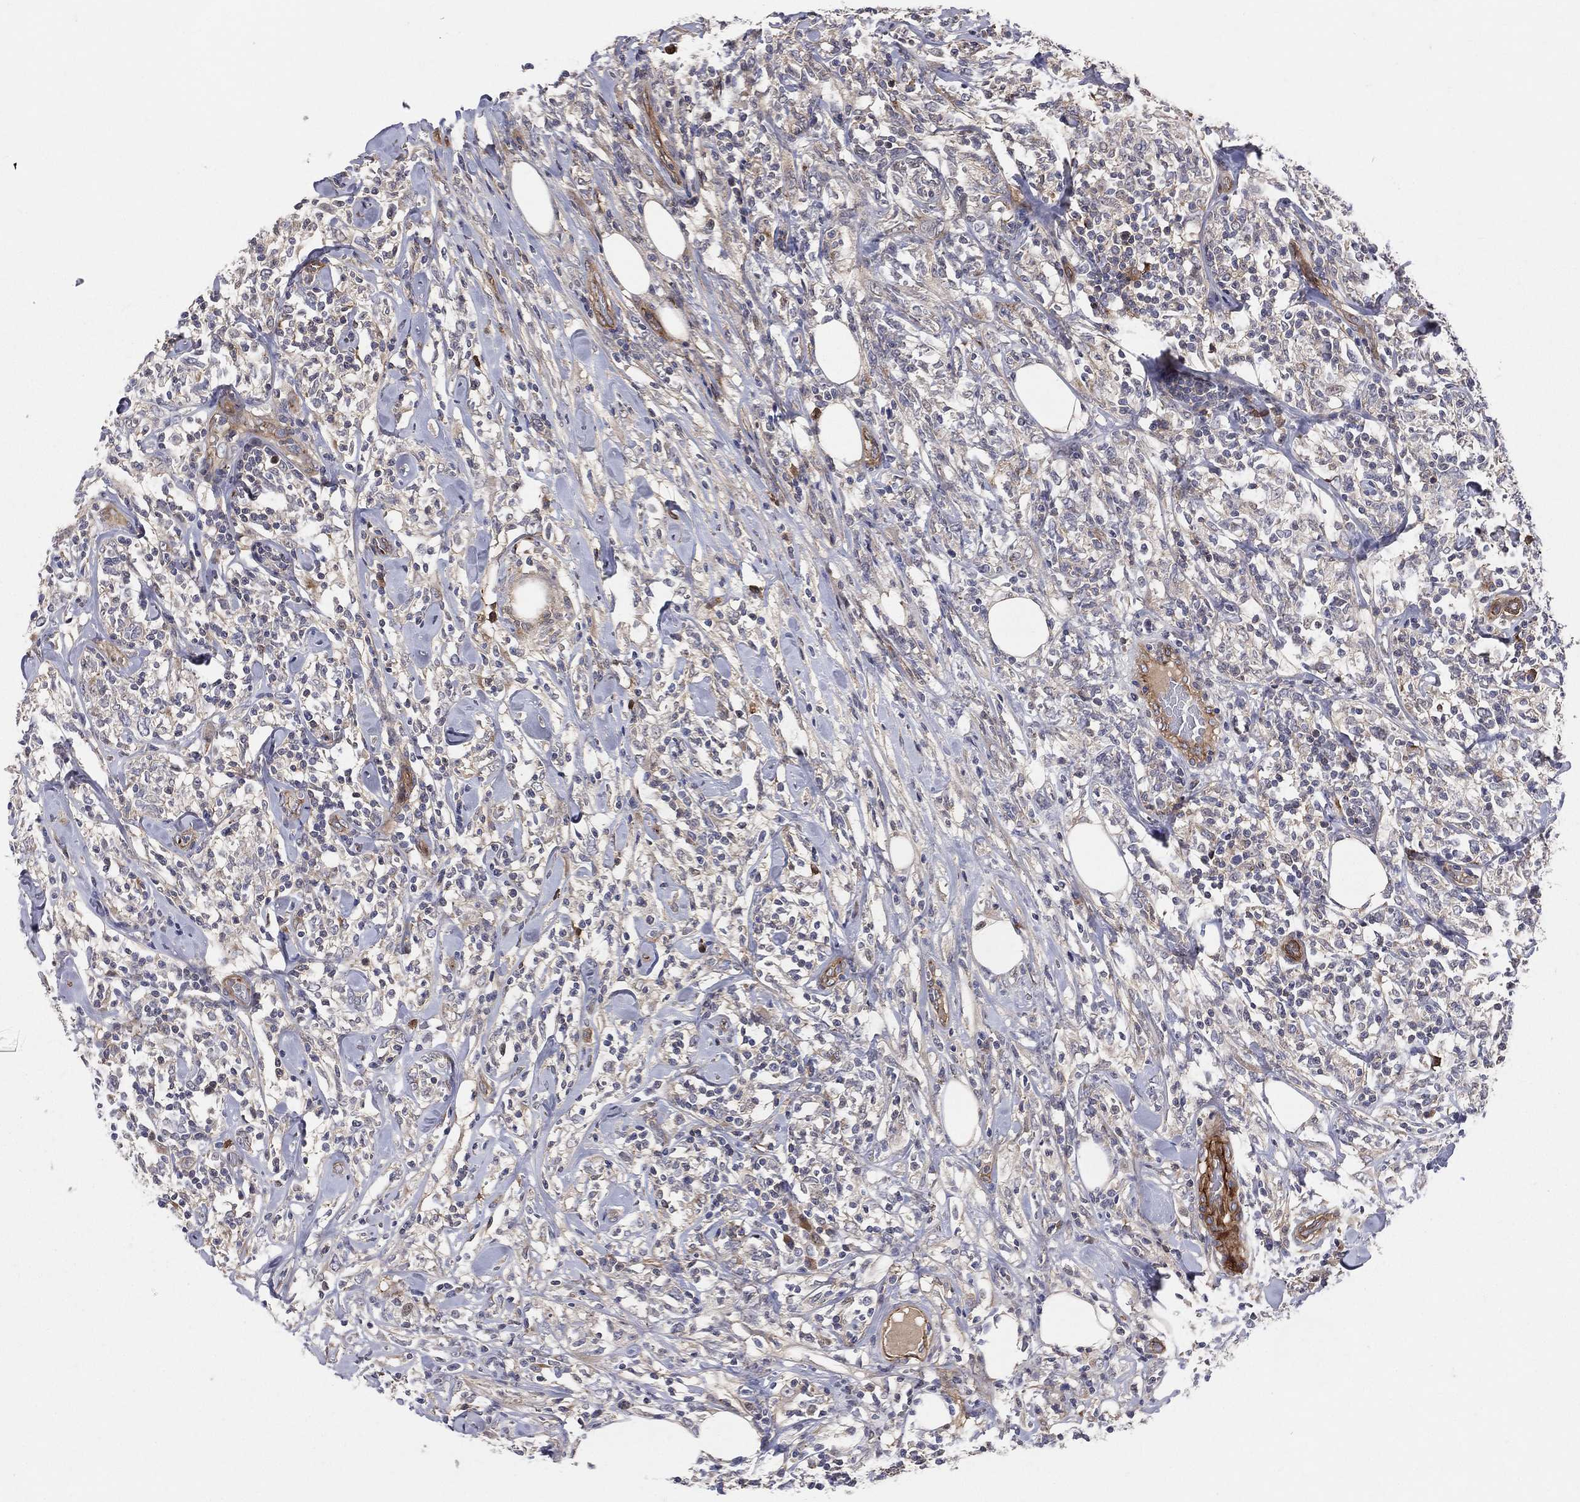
{"staining": {"intensity": "negative", "quantity": "none", "location": "none"}, "tissue": "lymphoma", "cell_type": "Tumor cells", "image_type": "cancer", "snomed": [{"axis": "morphology", "description": "Malignant lymphoma, non-Hodgkin's type, High grade"}, {"axis": "topography", "description": "Lymph node"}], "caption": "Tumor cells show no significant protein expression in malignant lymphoma, non-Hodgkin's type (high-grade).", "gene": "ENTPD1", "patient": {"sex": "female", "age": 84}}